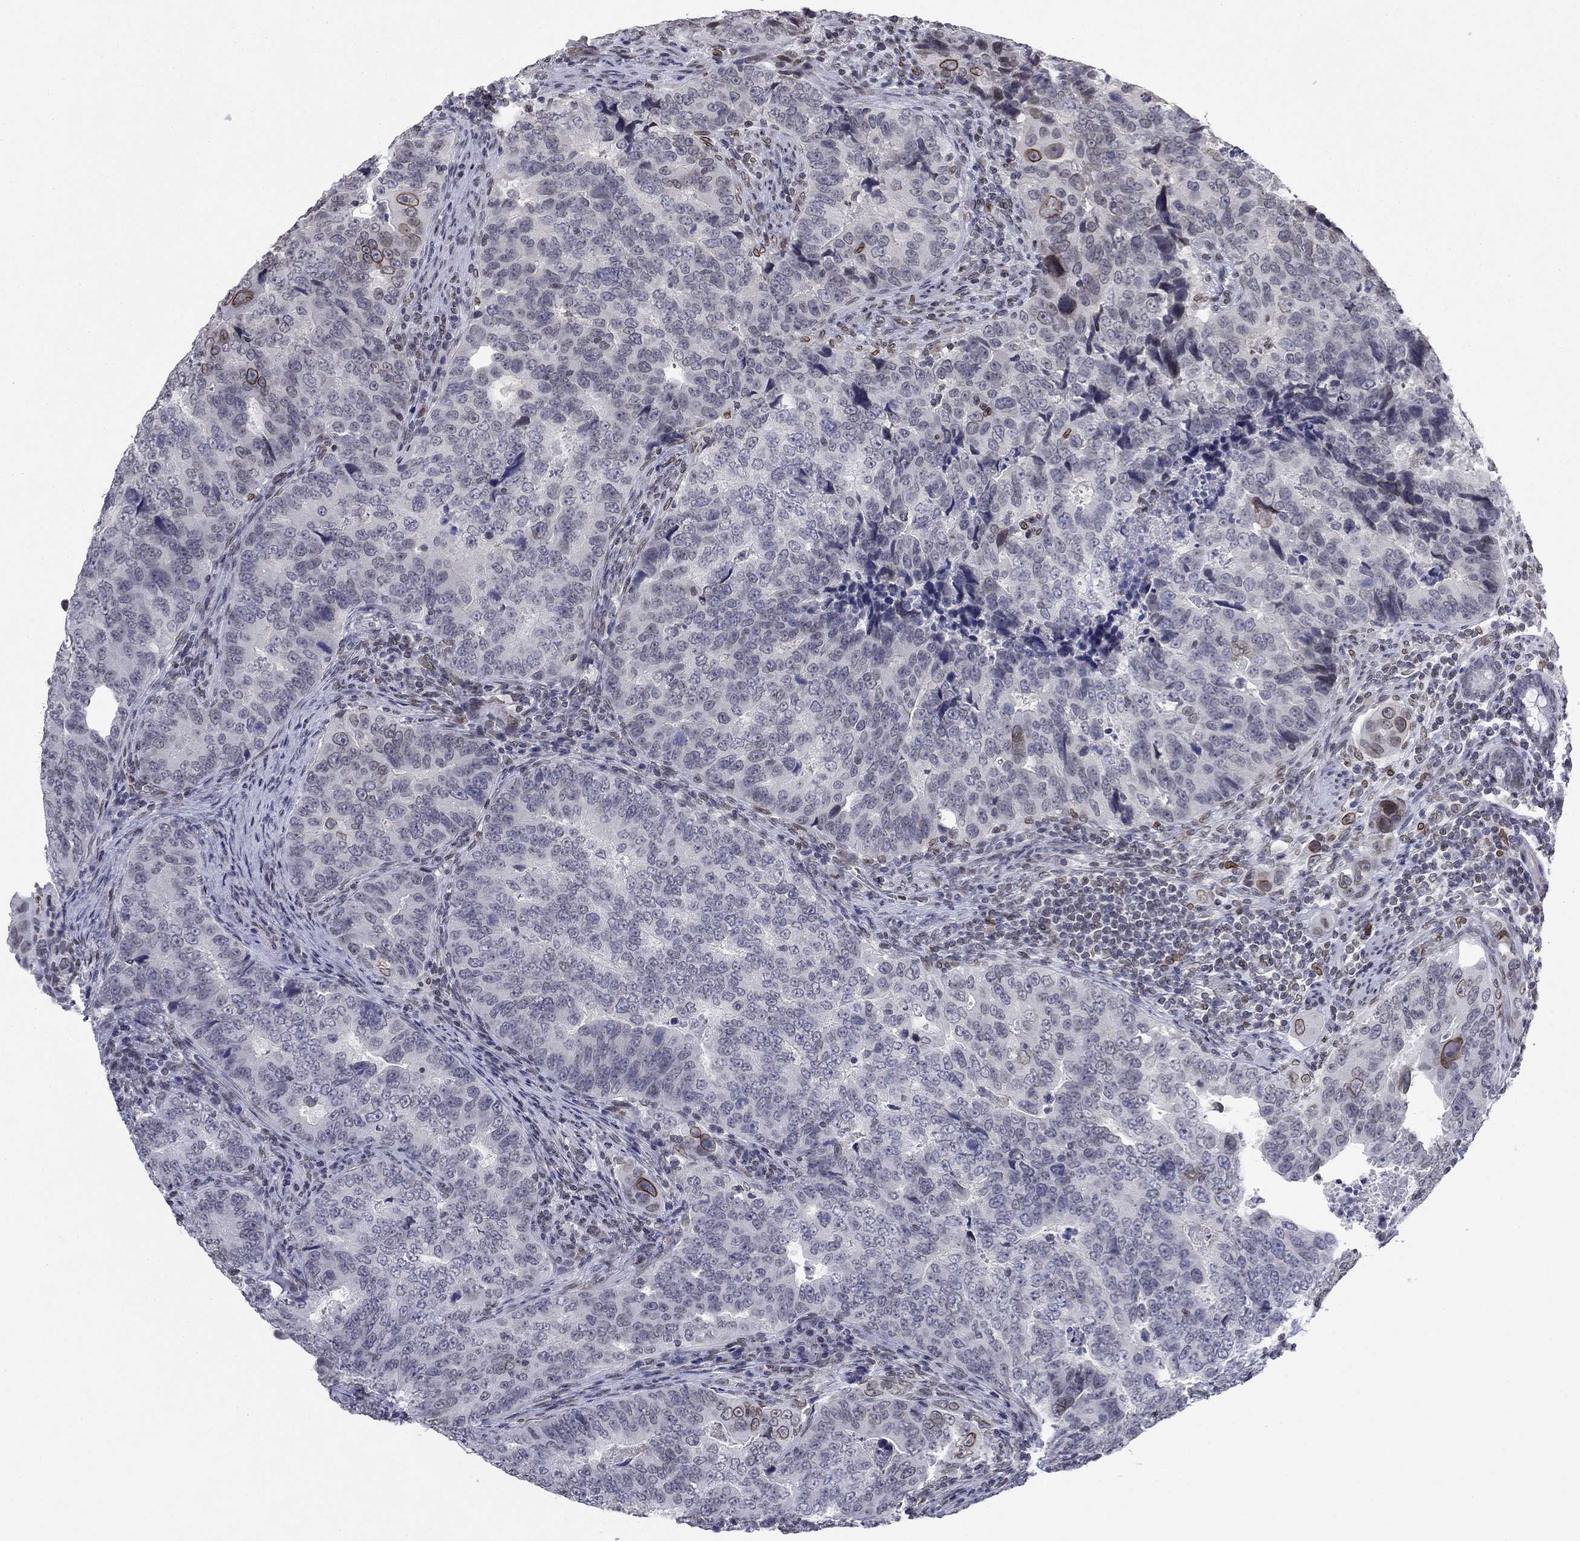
{"staining": {"intensity": "strong", "quantity": "<25%", "location": "cytoplasmic/membranous,nuclear"}, "tissue": "colorectal cancer", "cell_type": "Tumor cells", "image_type": "cancer", "snomed": [{"axis": "morphology", "description": "Adenocarcinoma, NOS"}, {"axis": "topography", "description": "Colon"}], "caption": "Human adenocarcinoma (colorectal) stained with a brown dye demonstrates strong cytoplasmic/membranous and nuclear positive expression in about <25% of tumor cells.", "gene": "TOR1AIP1", "patient": {"sex": "female", "age": 72}}